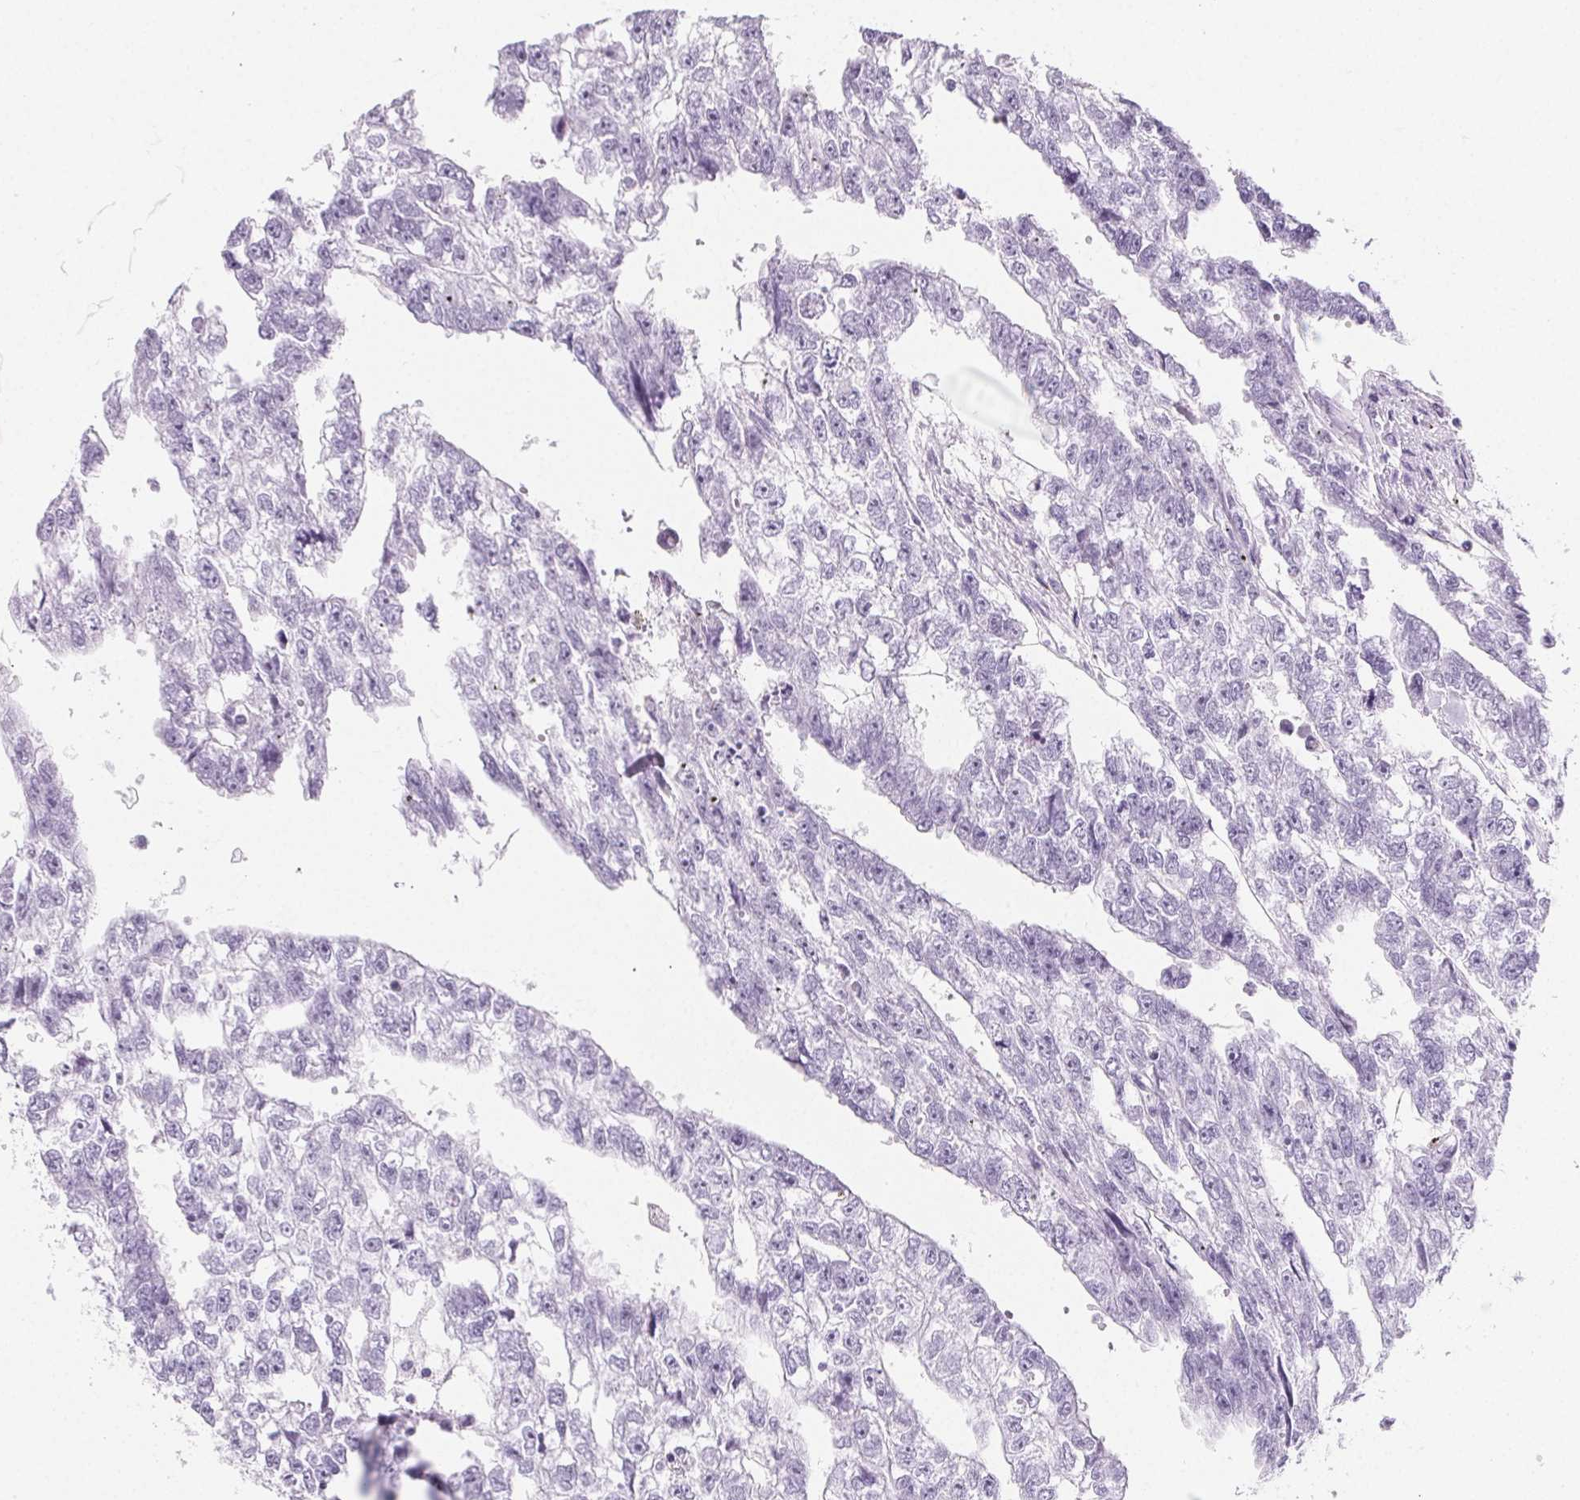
{"staining": {"intensity": "negative", "quantity": "none", "location": "none"}, "tissue": "testis cancer", "cell_type": "Tumor cells", "image_type": "cancer", "snomed": [{"axis": "morphology", "description": "Carcinoma, Embryonal, NOS"}, {"axis": "morphology", "description": "Teratoma, malignant, NOS"}, {"axis": "topography", "description": "Testis"}], "caption": "Human testis cancer (embryonal carcinoma) stained for a protein using IHC reveals no expression in tumor cells.", "gene": "PRSS3", "patient": {"sex": "male", "age": 44}}